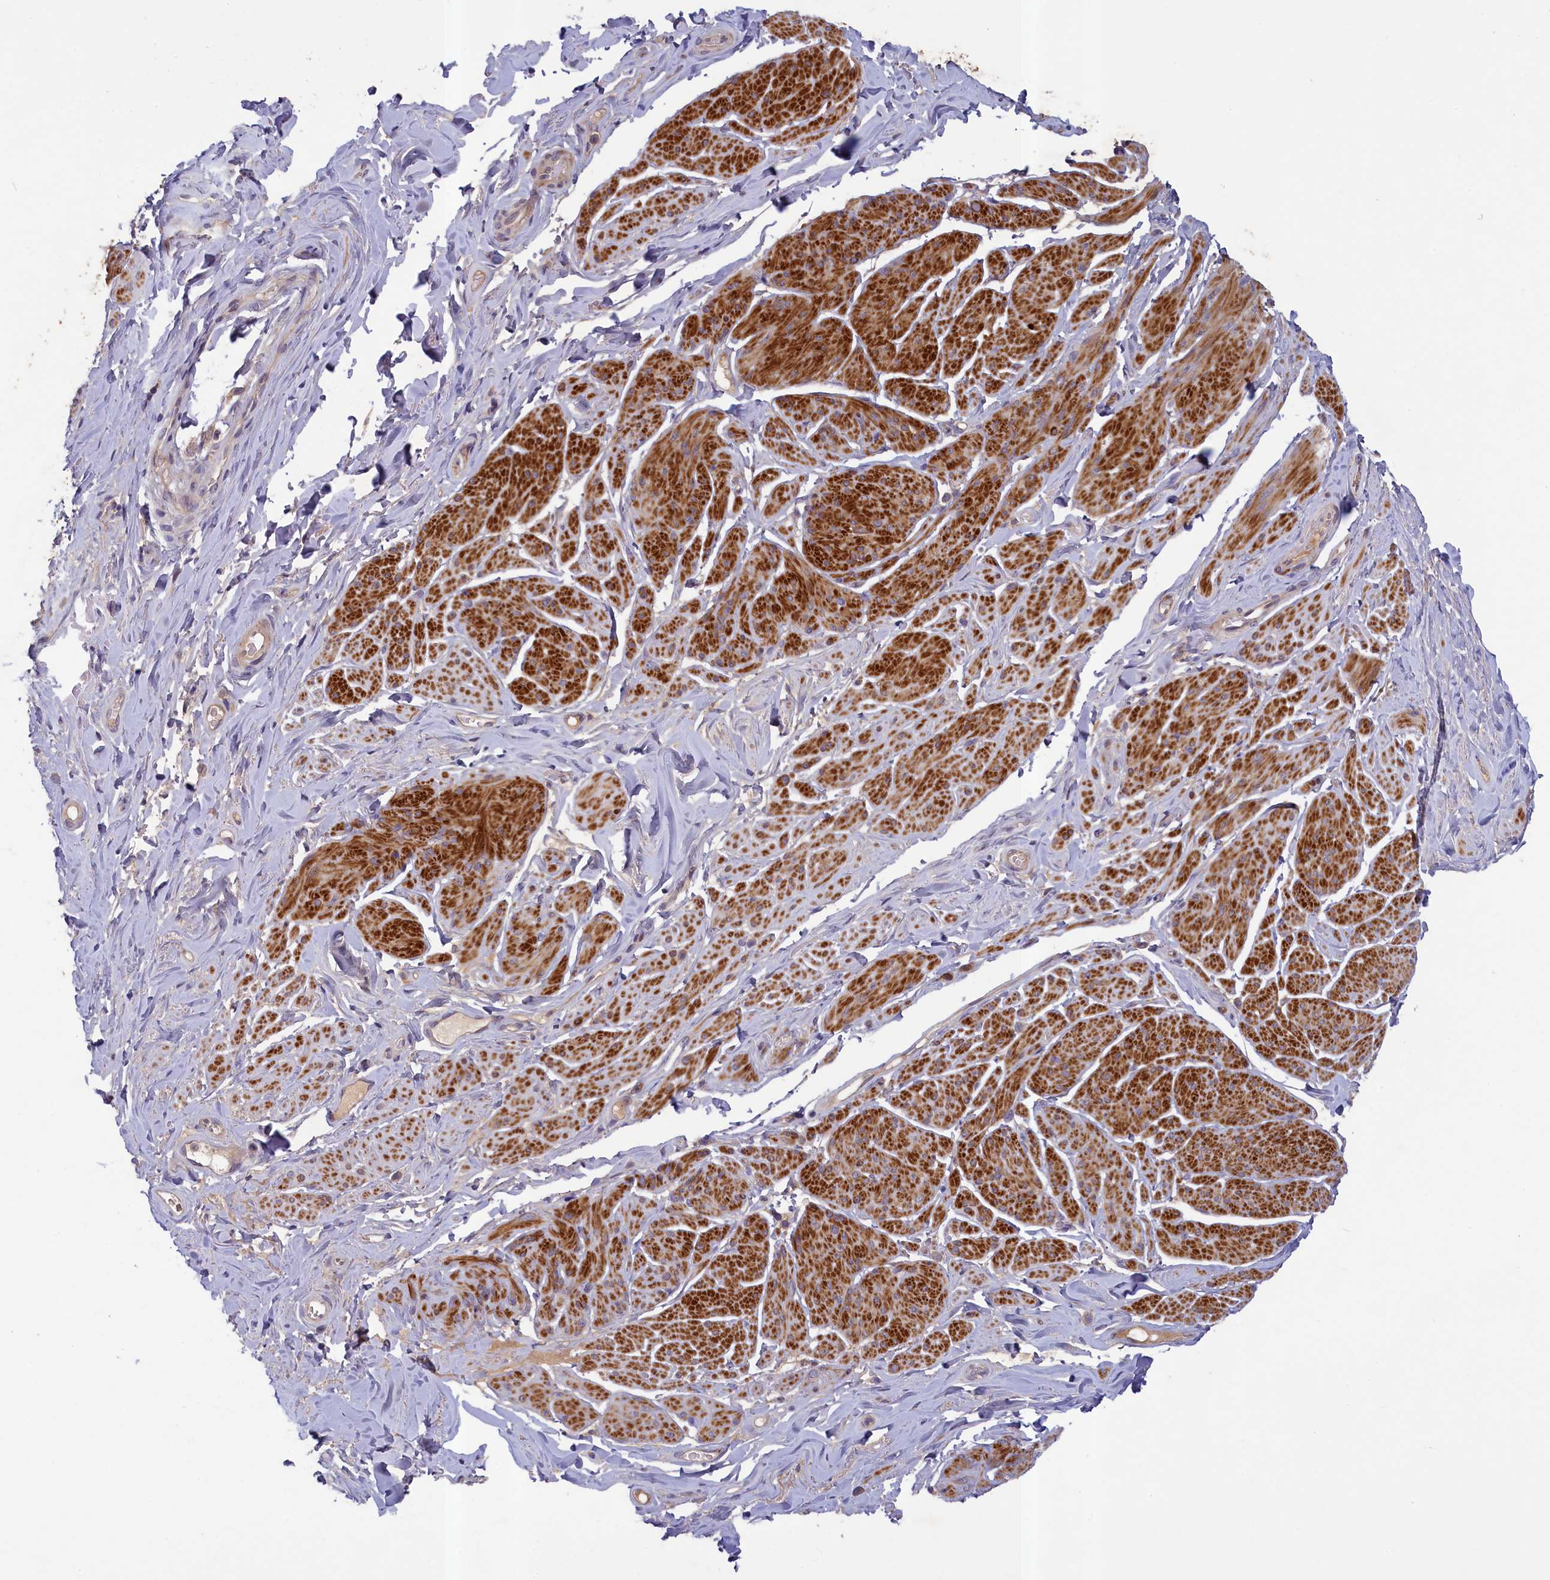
{"staining": {"intensity": "strong", "quantity": "25%-75%", "location": "cytoplasmic/membranous"}, "tissue": "smooth muscle", "cell_type": "Smooth muscle cells", "image_type": "normal", "snomed": [{"axis": "morphology", "description": "Normal tissue, NOS"}, {"axis": "topography", "description": "Smooth muscle"}, {"axis": "topography", "description": "Peripheral nerve tissue"}], "caption": "DAB immunohistochemical staining of benign smooth muscle displays strong cytoplasmic/membranous protein staining in approximately 25%-75% of smooth muscle cells.", "gene": "NUBP1", "patient": {"sex": "male", "age": 69}}